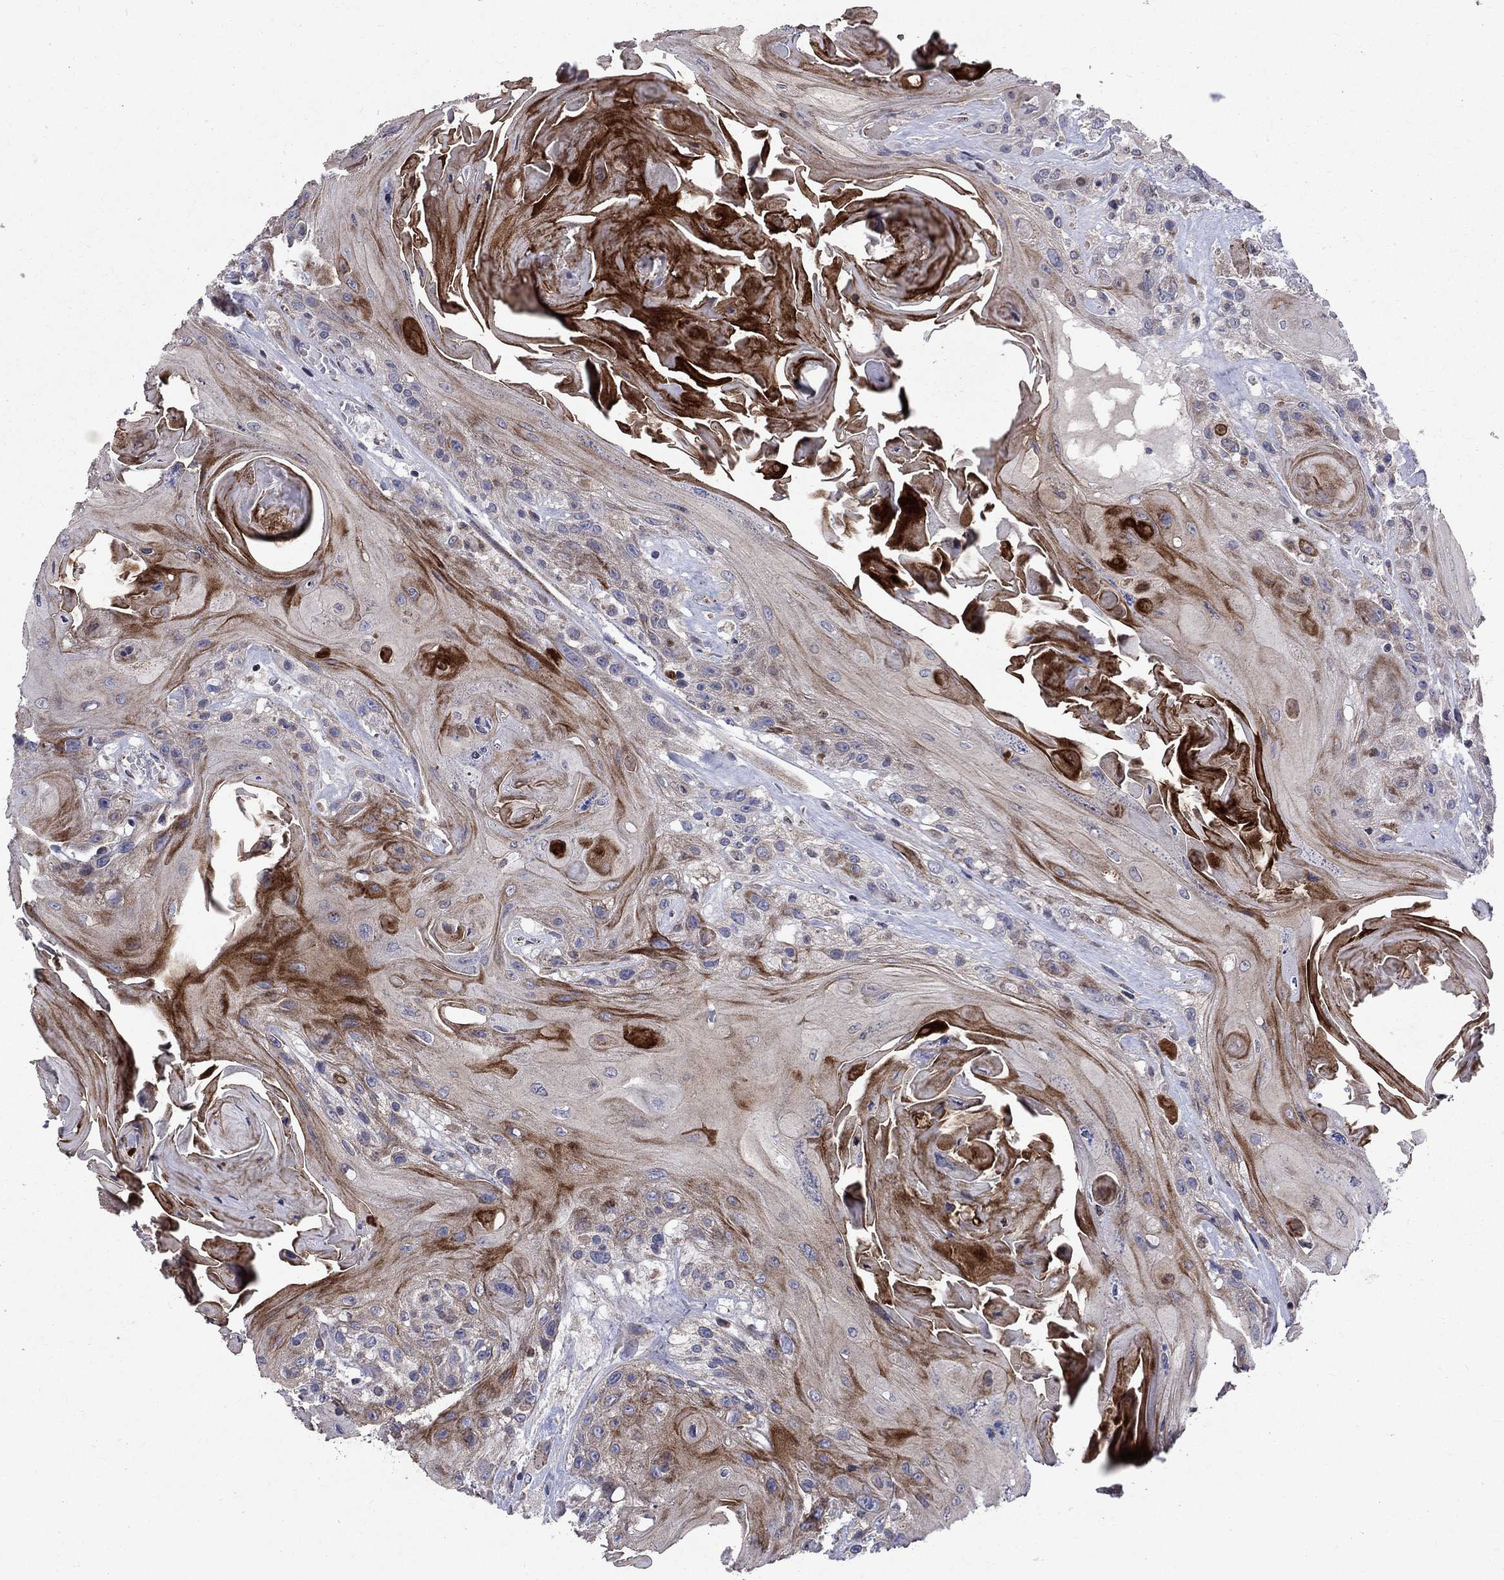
{"staining": {"intensity": "strong", "quantity": "<25%", "location": "cytoplasmic/membranous"}, "tissue": "head and neck cancer", "cell_type": "Tumor cells", "image_type": "cancer", "snomed": [{"axis": "morphology", "description": "Squamous cell carcinoma, NOS"}, {"axis": "topography", "description": "Head-Neck"}], "caption": "Head and neck squamous cell carcinoma stained for a protein shows strong cytoplasmic/membranous positivity in tumor cells.", "gene": "SLC4A10", "patient": {"sex": "female", "age": 59}}